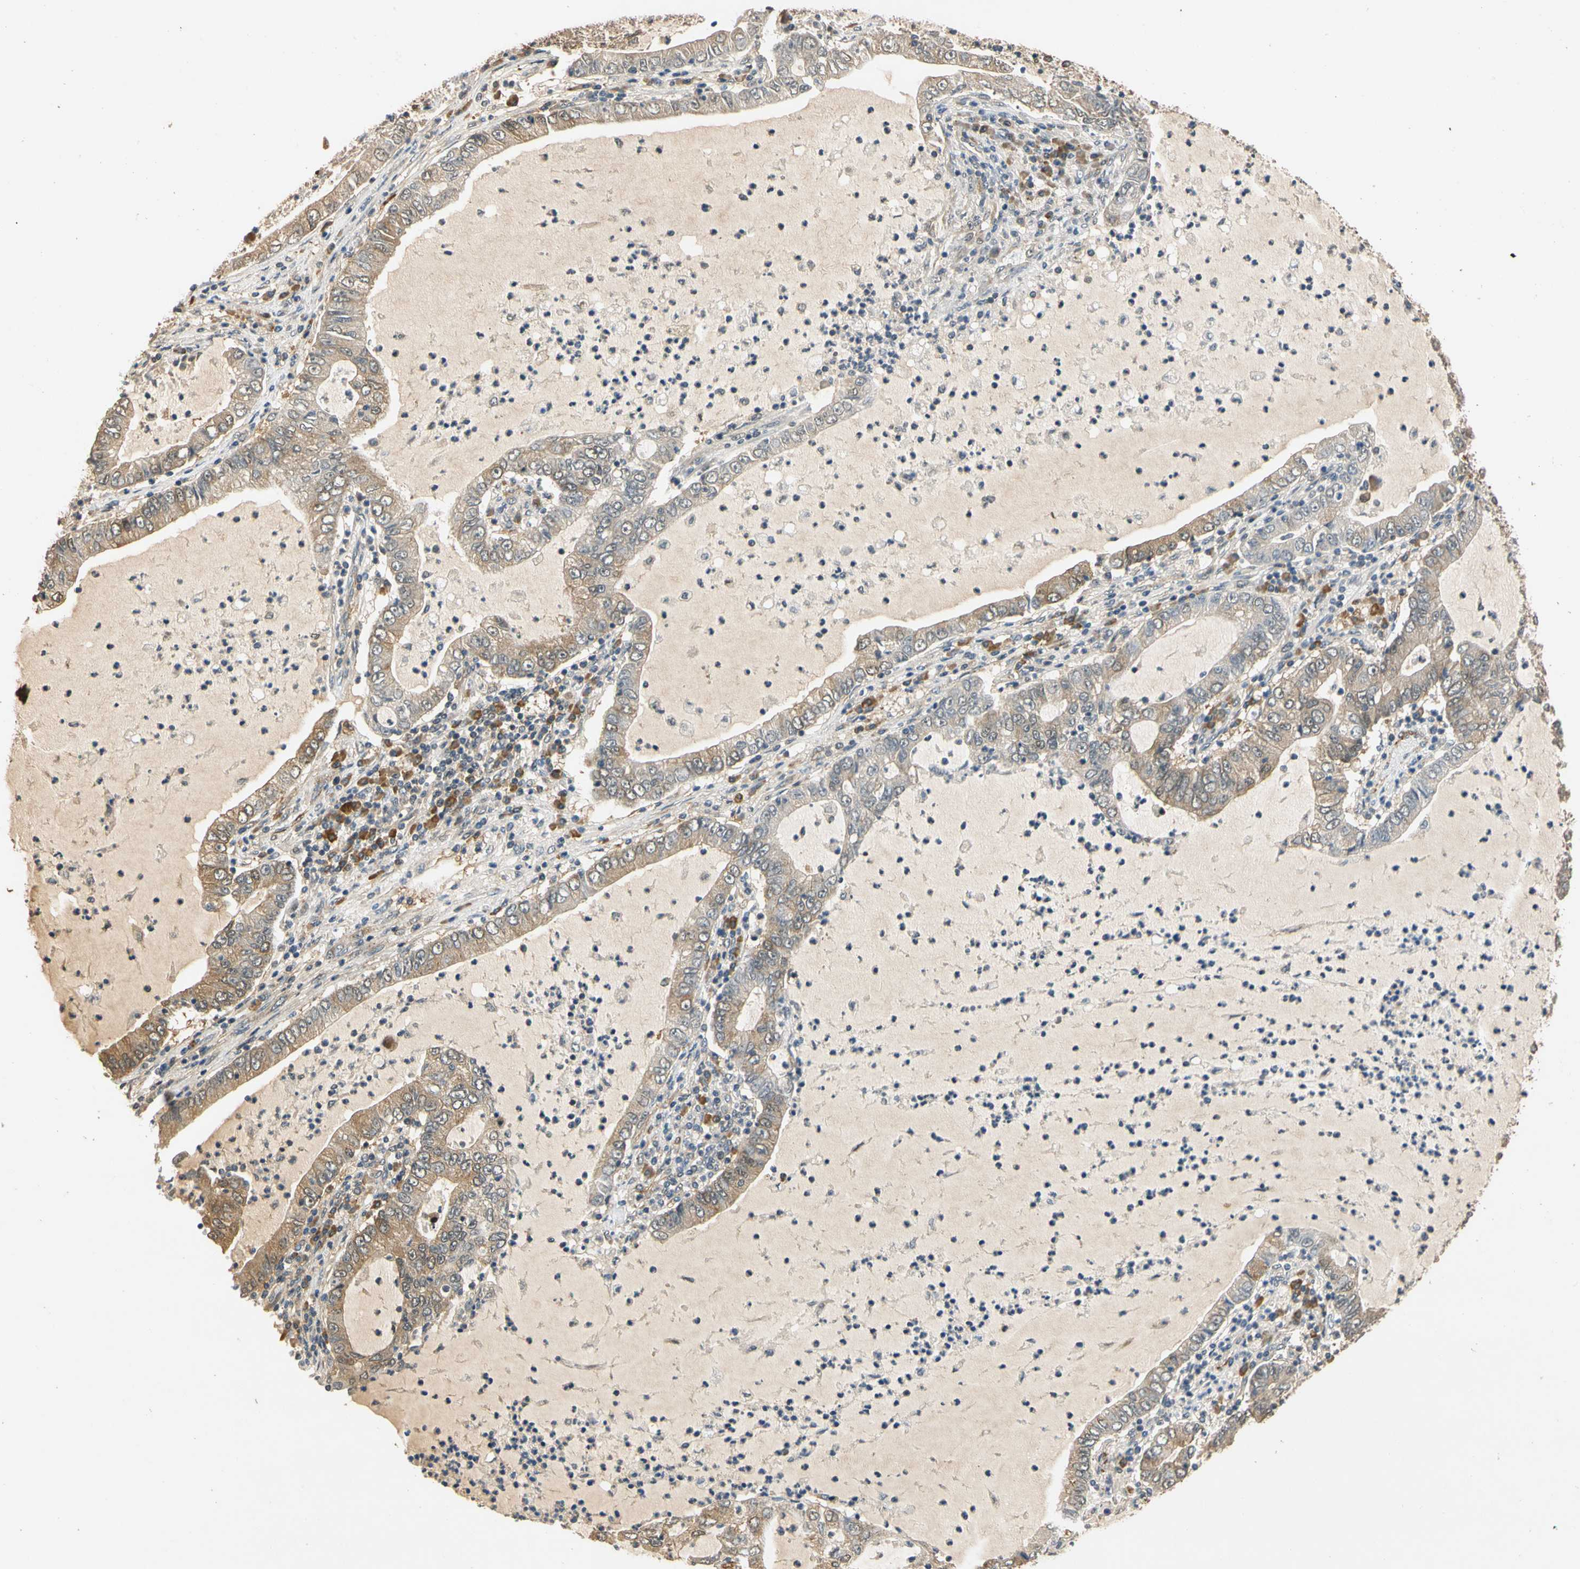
{"staining": {"intensity": "weak", "quantity": "<25%", "location": "cytoplasmic/membranous"}, "tissue": "lung cancer", "cell_type": "Tumor cells", "image_type": "cancer", "snomed": [{"axis": "morphology", "description": "Adenocarcinoma, NOS"}, {"axis": "topography", "description": "Lung"}], "caption": "There is no significant expression in tumor cells of lung cancer (adenocarcinoma). (DAB (3,3'-diaminobenzidine) immunohistochemistry (IHC), high magnification).", "gene": "QSER1", "patient": {"sex": "female", "age": 51}}